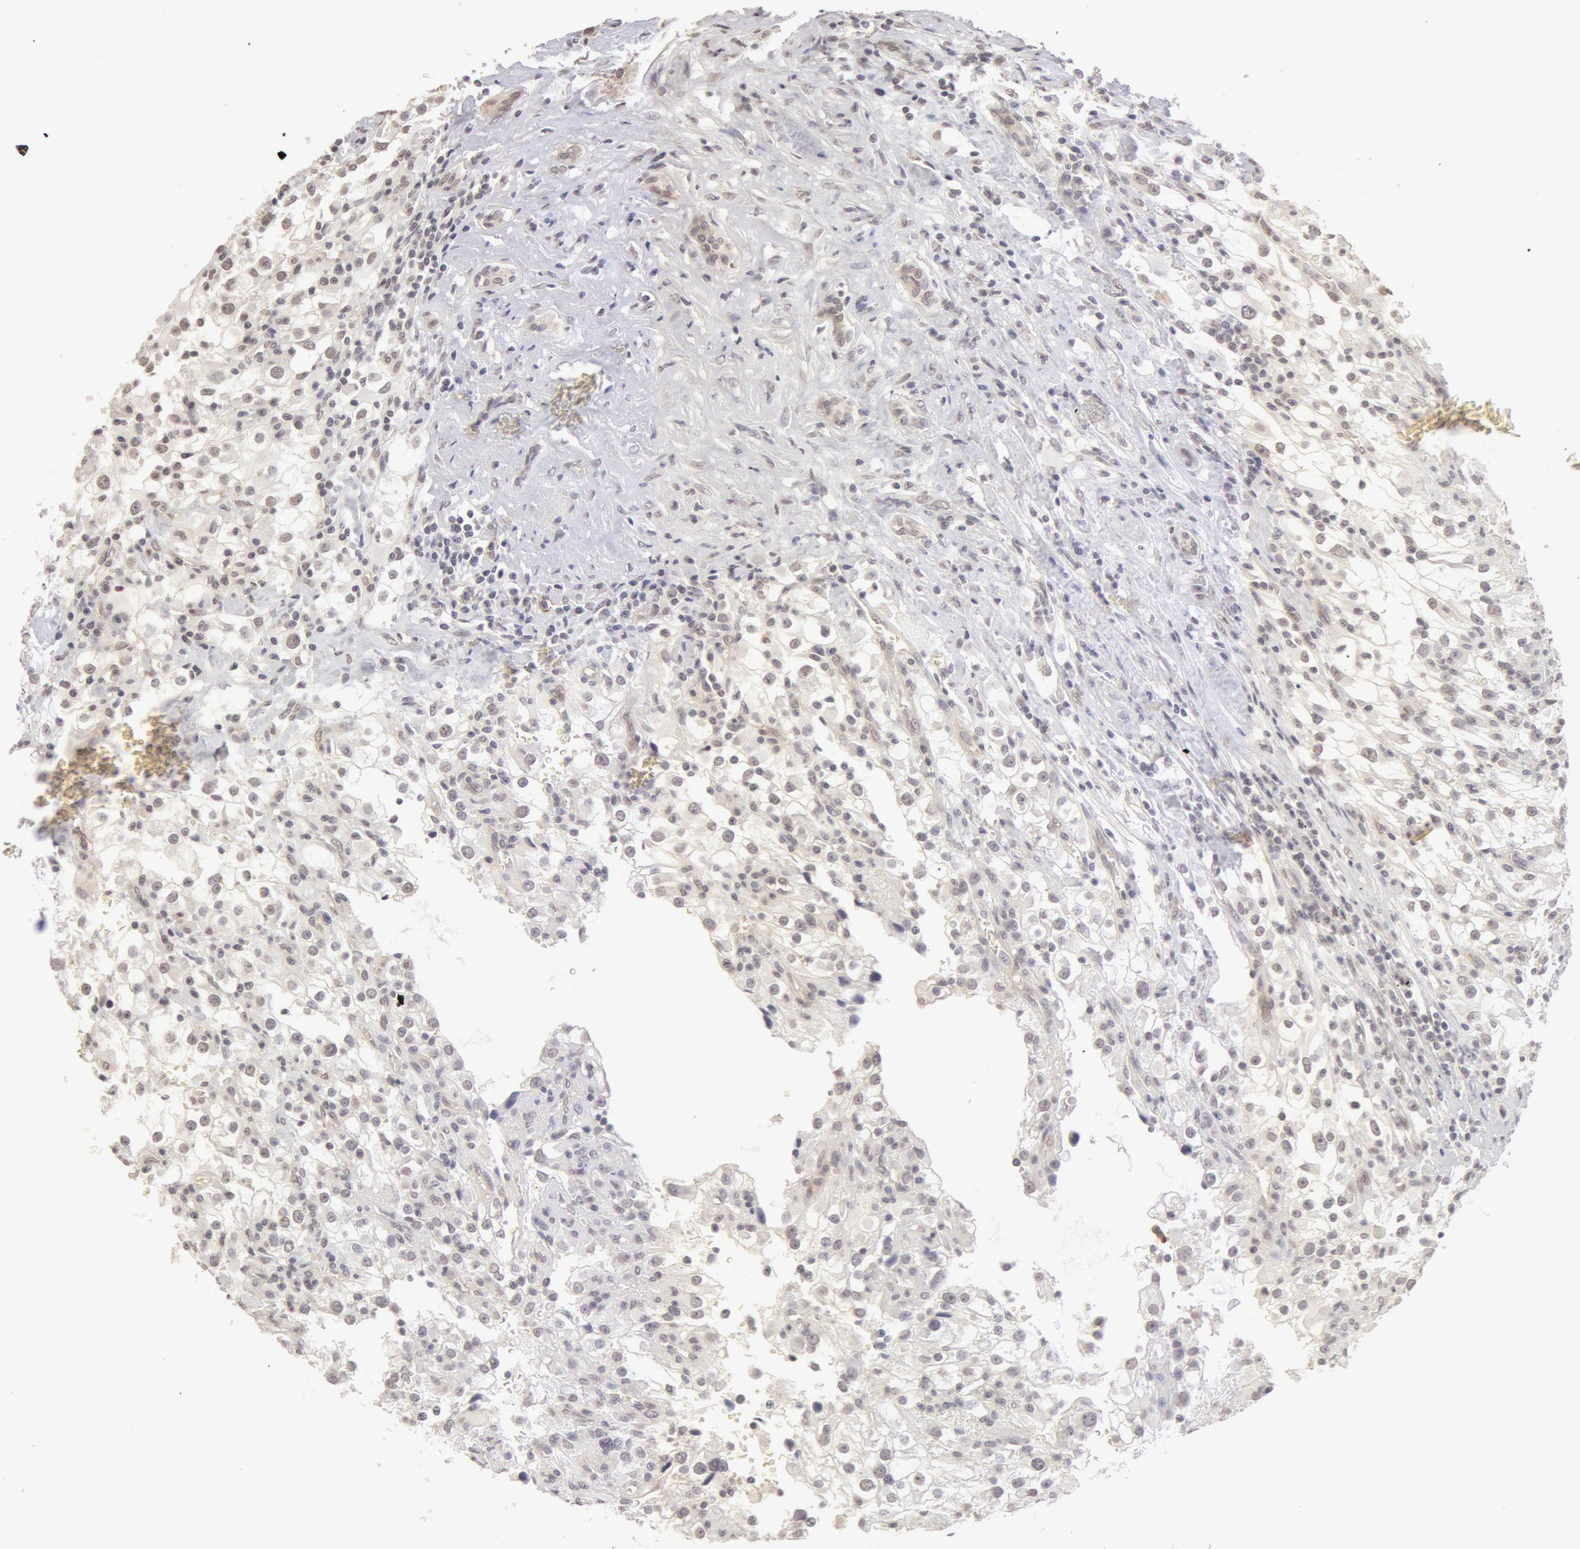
{"staining": {"intensity": "weak", "quantity": ">75%", "location": "cytoplasmic/membranous,nuclear"}, "tissue": "renal cancer", "cell_type": "Tumor cells", "image_type": "cancer", "snomed": [{"axis": "morphology", "description": "Adenocarcinoma, NOS"}, {"axis": "topography", "description": "Kidney"}], "caption": "Human renal cancer stained for a protein (brown) reveals weak cytoplasmic/membranous and nuclear positive positivity in about >75% of tumor cells.", "gene": "ADAM10", "patient": {"sex": "female", "age": 52}}